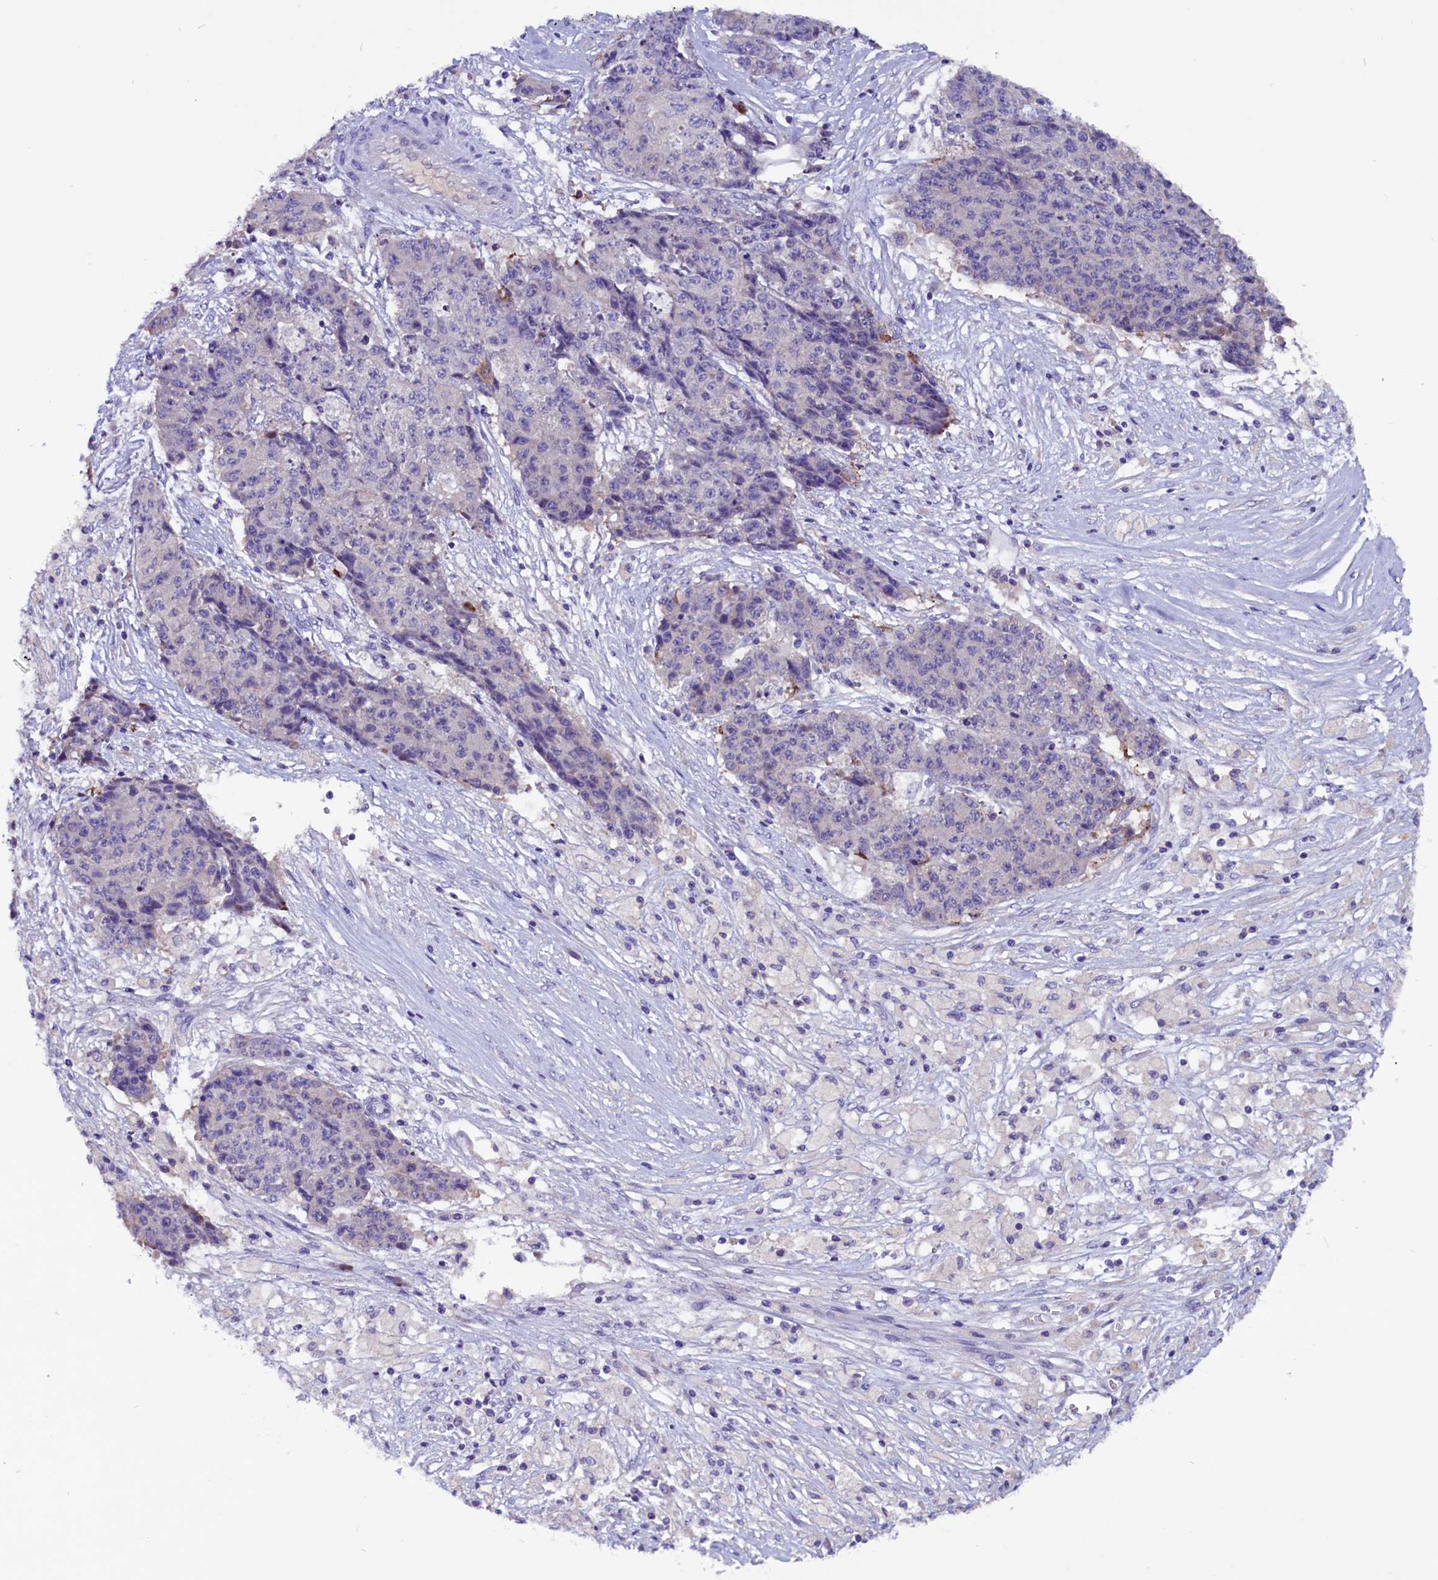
{"staining": {"intensity": "negative", "quantity": "none", "location": "none"}, "tissue": "ovarian cancer", "cell_type": "Tumor cells", "image_type": "cancer", "snomed": [{"axis": "morphology", "description": "Carcinoma, endometroid"}, {"axis": "topography", "description": "Ovary"}], "caption": "DAB (3,3'-diaminobenzidine) immunohistochemical staining of ovarian cancer (endometroid carcinoma) displays no significant positivity in tumor cells.", "gene": "CCBE1", "patient": {"sex": "female", "age": 42}}